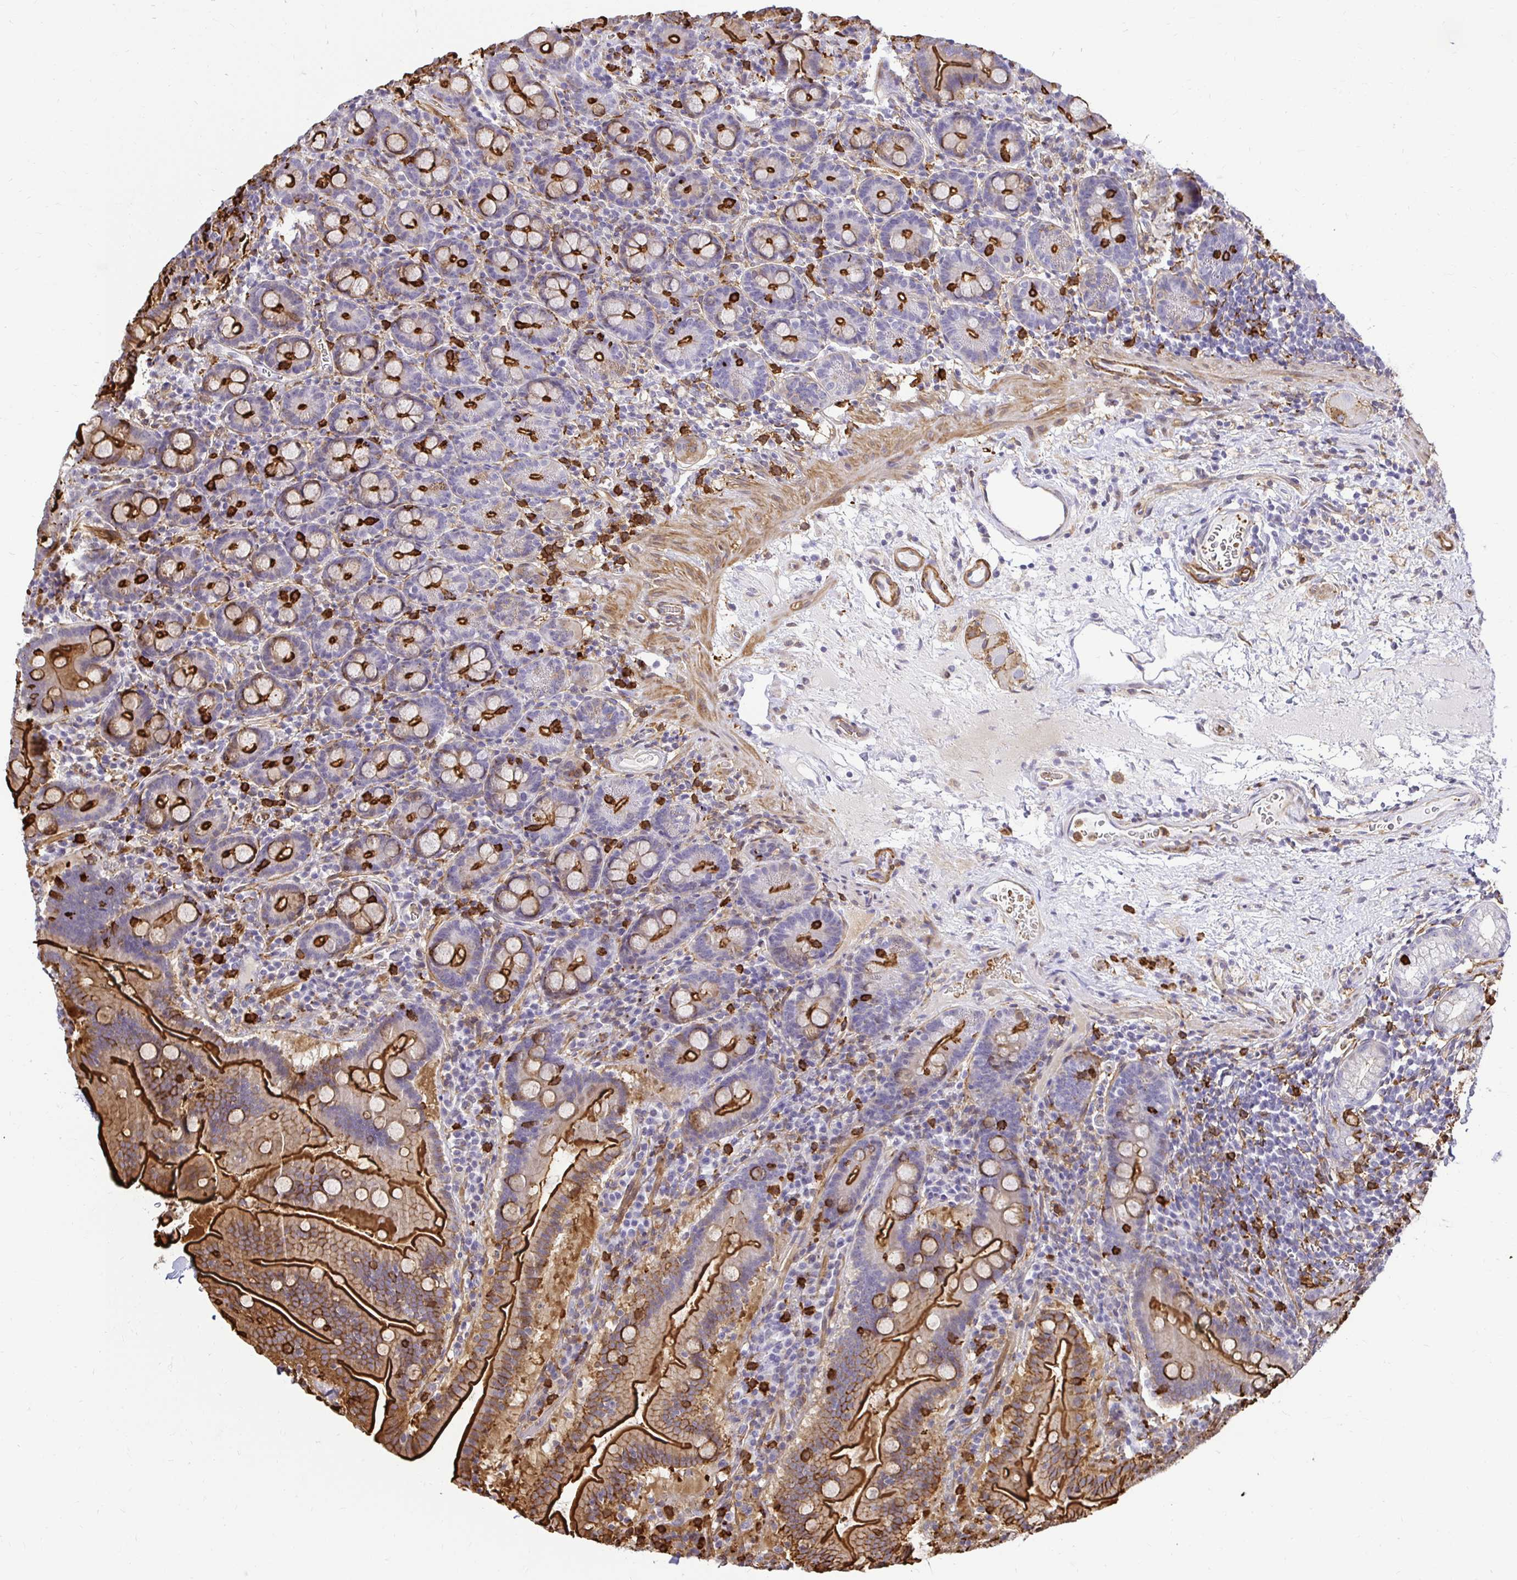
{"staining": {"intensity": "strong", "quantity": ">75%", "location": "cytoplasmic/membranous"}, "tissue": "small intestine", "cell_type": "Glandular cells", "image_type": "normal", "snomed": [{"axis": "morphology", "description": "Normal tissue, NOS"}, {"axis": "topography", "description": "Small intestine"}], "caption": "The image demonstrates immunohistochemical staining of benign small intestine. There is strong cytoplasmic/membranous staining is appreciated in approximately >75% of glandular cells. The staining was performed using DAB (3,3'-diaminobenzidine), with brown indicating positive protein expression. Nuclei are stained blue with hematoxylin.", "gene": "GSN", "patient": {"sex": "male", "age": 26}}